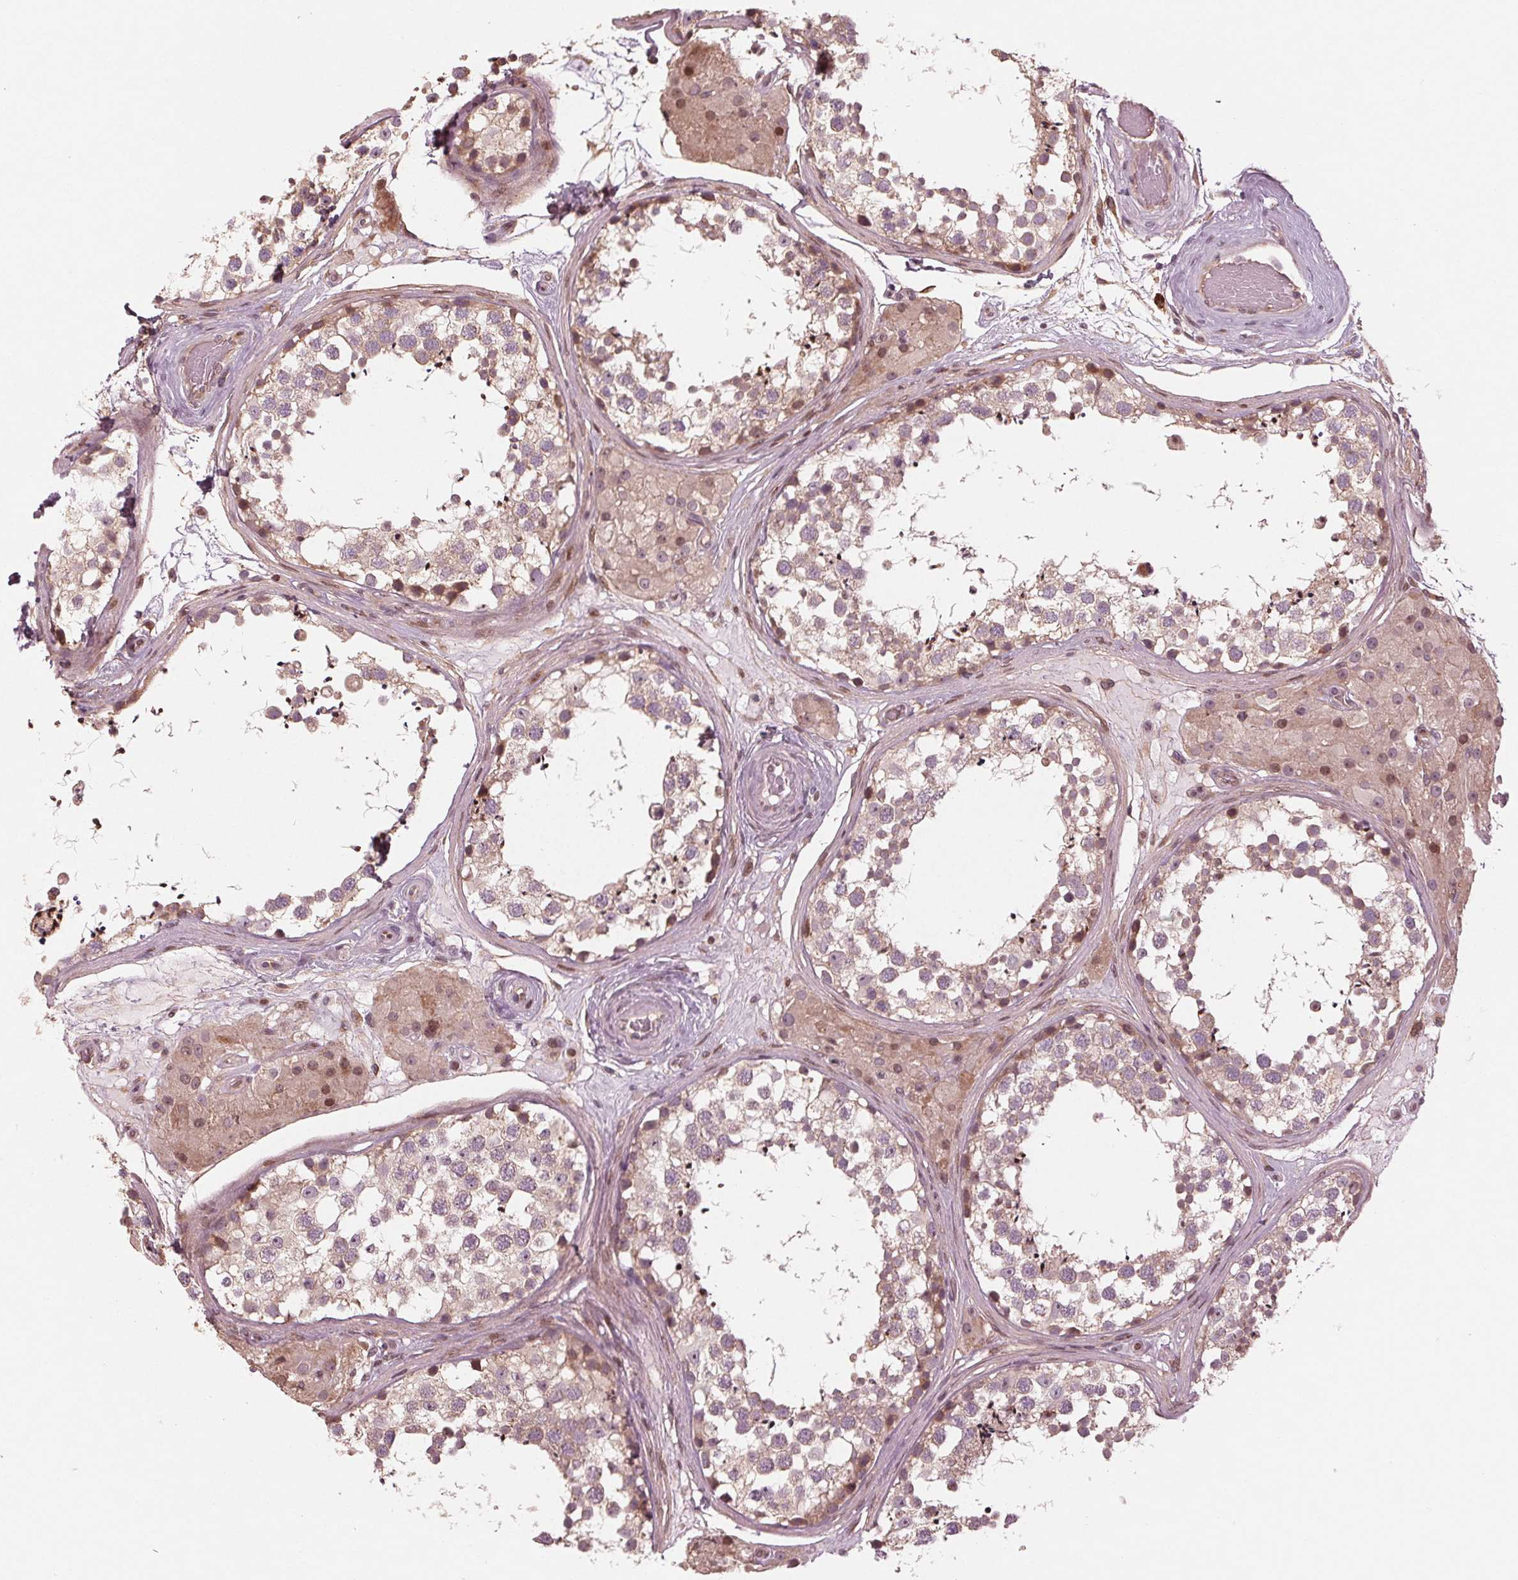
{"staining": {"intensity": "weak", "quantity": ">75%", "location": "cytoplasmic/membranous"}, "tissue": "testis", "cell_type": "Cells in seminiferous ducts", "image_type": "normal", "snomed": [{"axis": "morphology", "description": "Normal tissue, NOS"}, {"axis": "morphology", "description": "Seminoma, NOS"}, {"axis": "topography", "description": "Testis"}], "caption": "High-power microscopy captured an immunohistochemistry (IHC) image of unremarkable testis, revealing weak cytoplasmic/membranous positivity in approximately >75% of cells in seminiferous ducts.", "gene": "CMIP", "patient": {"sex": "male", "age": 65}}